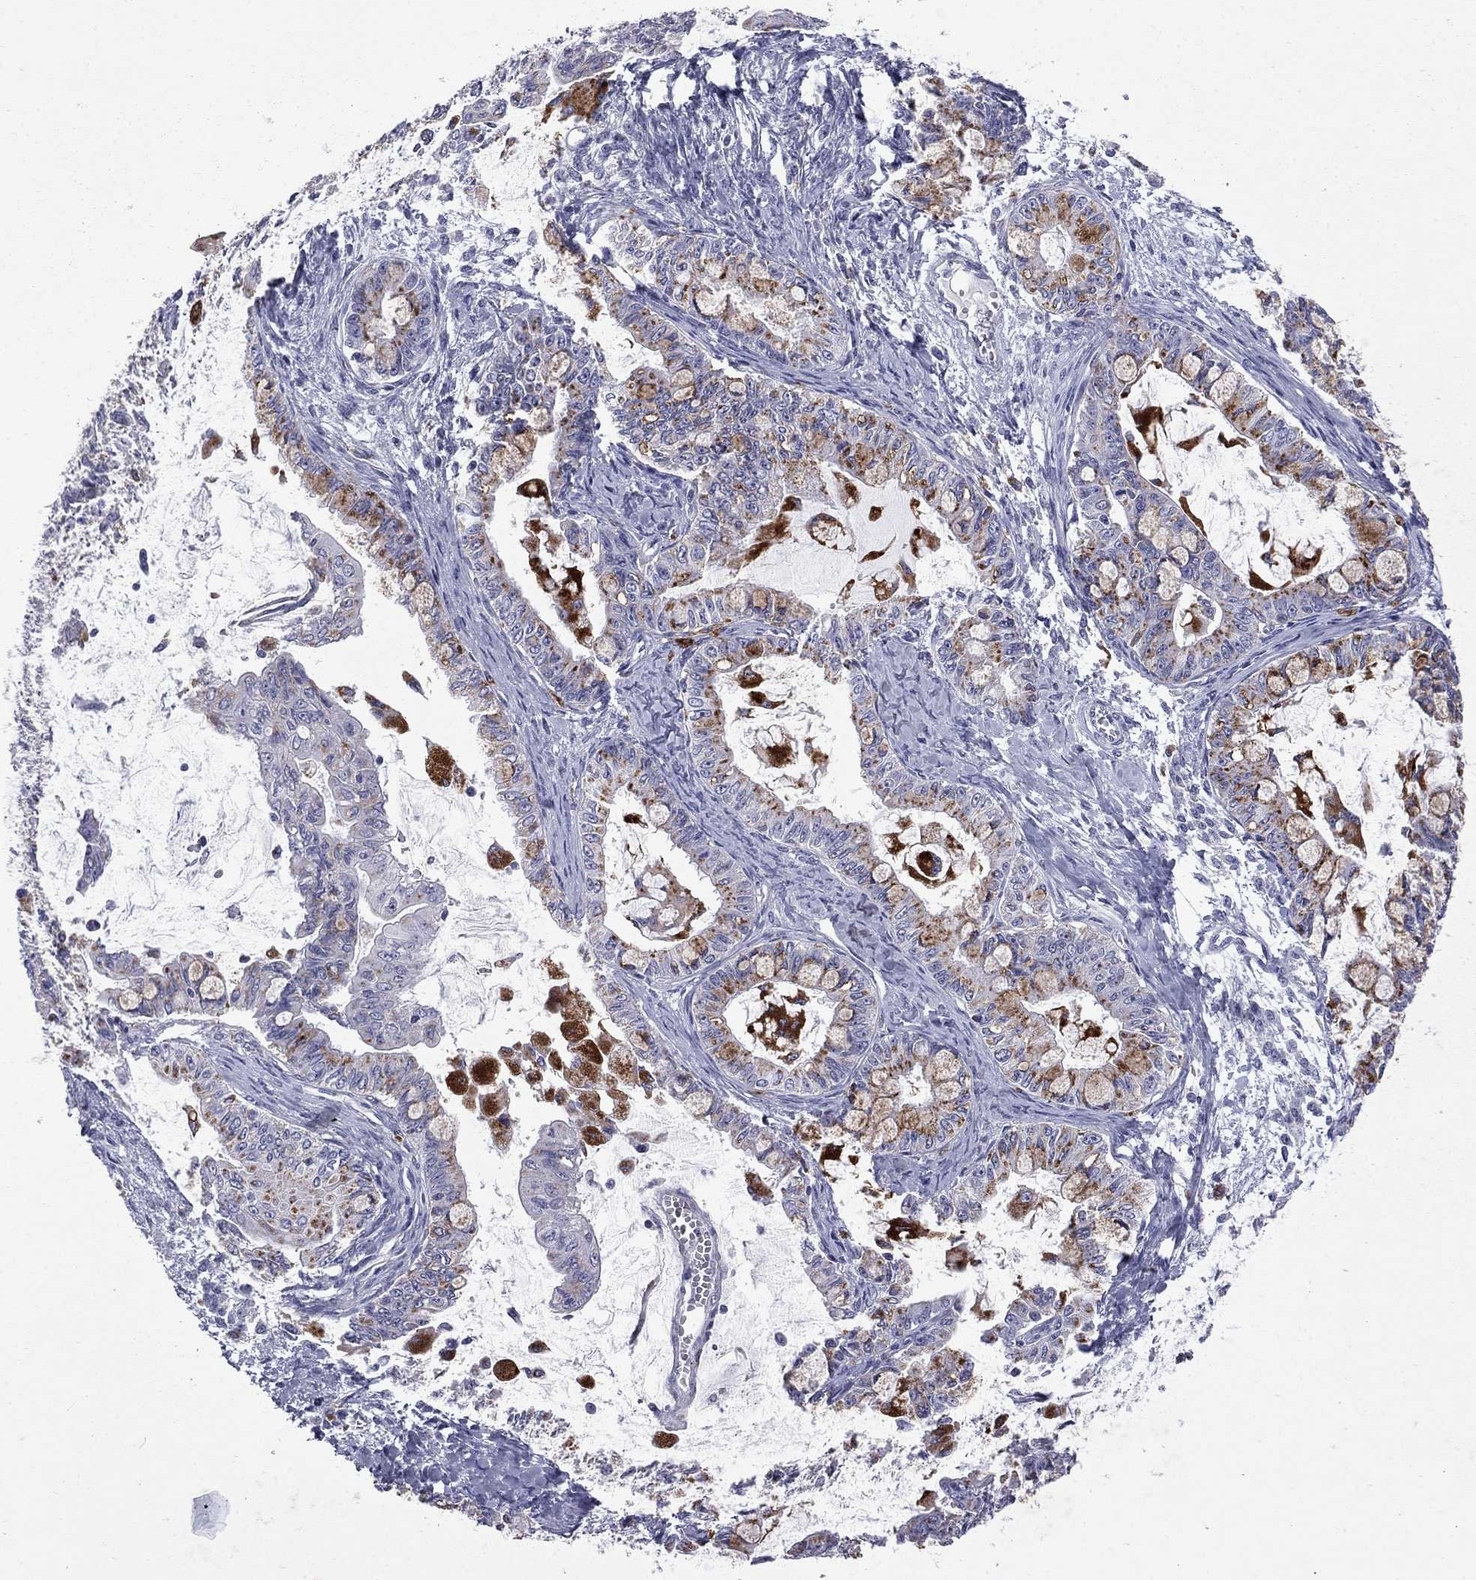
{"staining": {"intensity": "moderate", "quantity": "25%-75%", "location": "cytoplasmic/membranous"}, "tissue": "ovarian cancer", "cell_type": "Tumor cells", "image_type": "cancer", "snomed": [{"axis": "morphology", "description": "Cystadenocarcinoma, mucinous, NOS"}, {"axis": "topography", "description": "Ovary"}], "caption": "Moderate cytoplasmic/membranous staining for a protein is identified in about 25%-75% of tumor cells of ovarian cancer (mucinous cystadenocarcinoma) using immunohistochemistry.", "gene": "MADCAM1", "patient": {"sex": "female", "age": 63}}